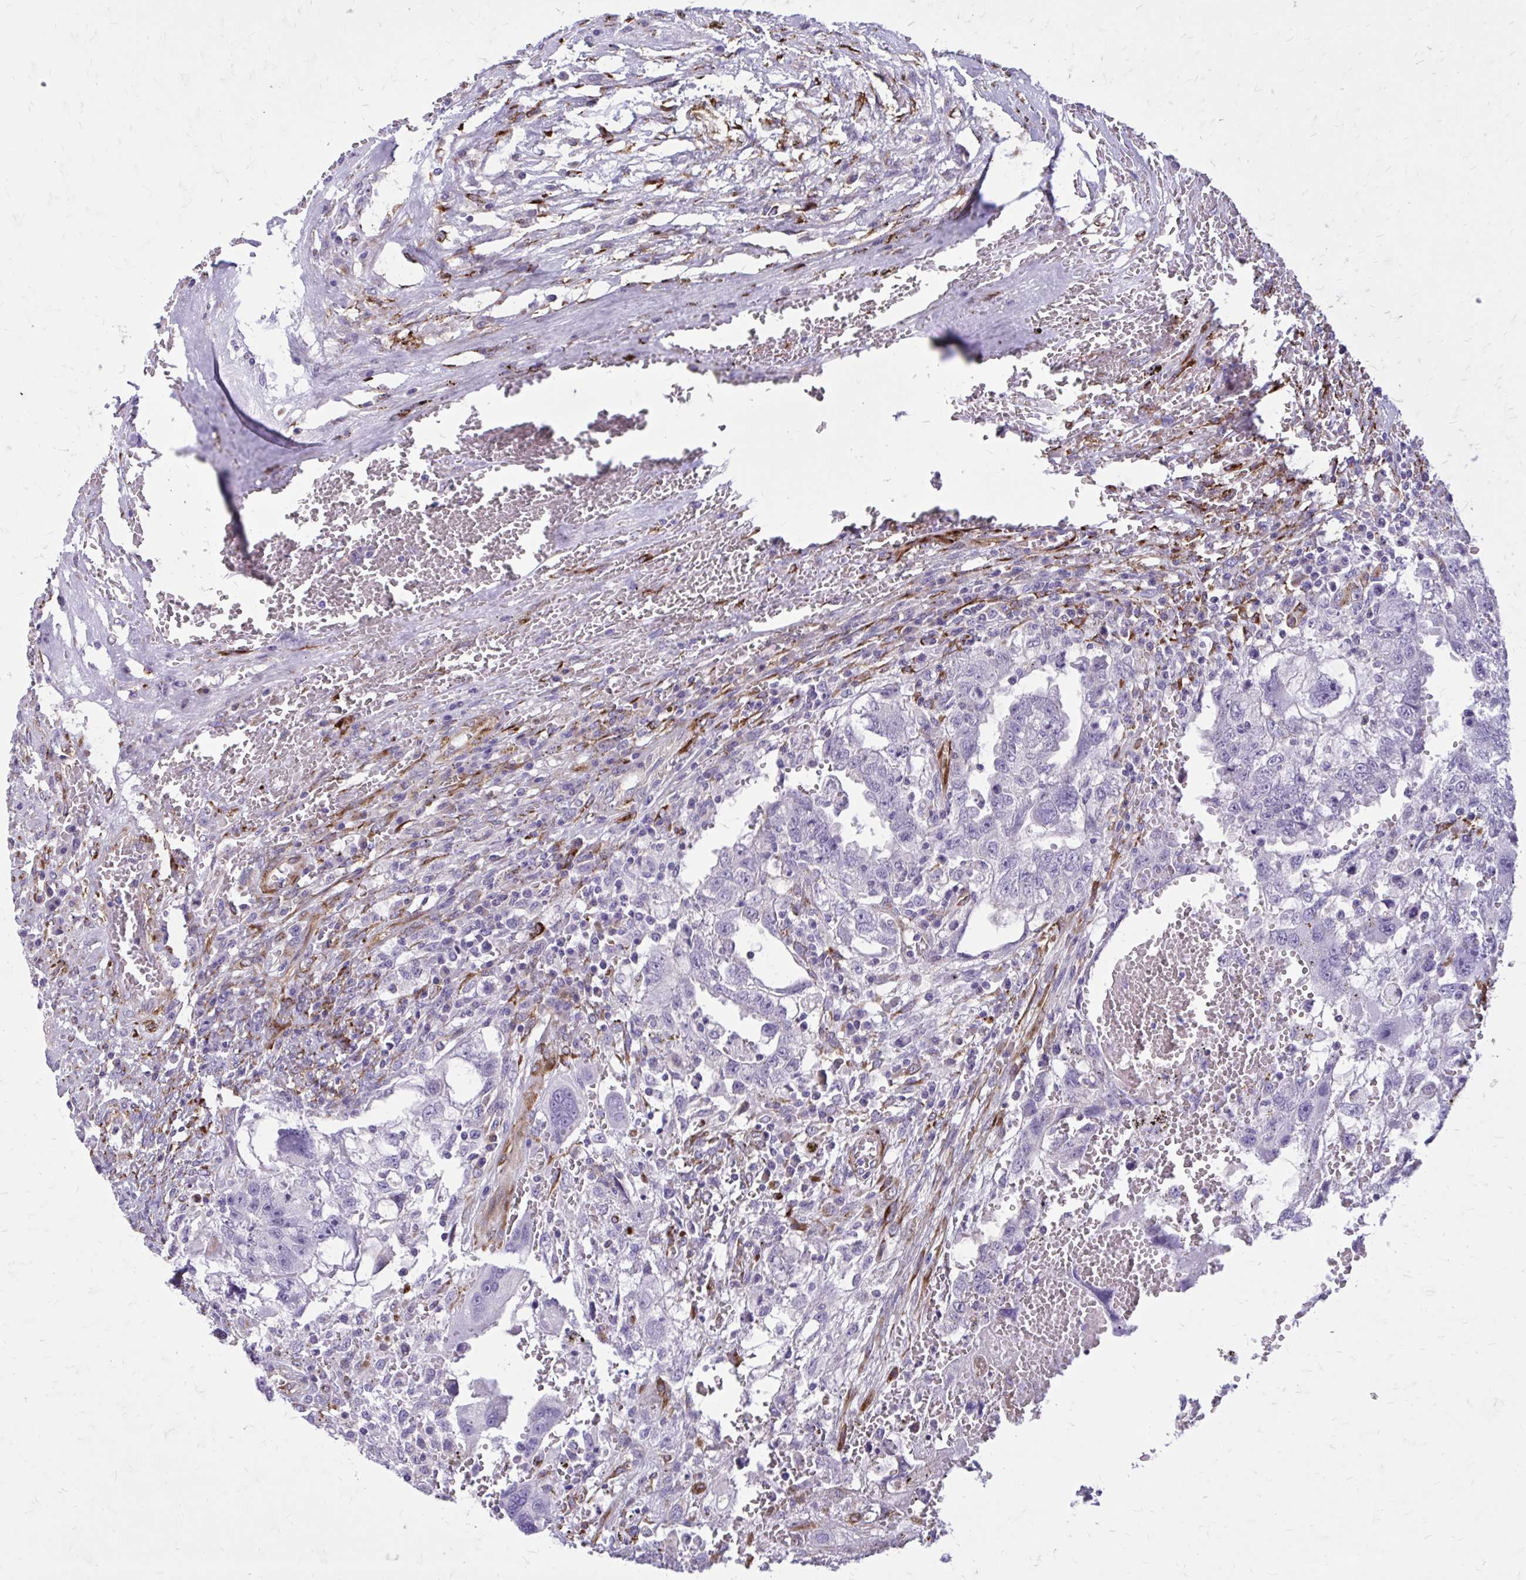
{"staining": {"intensity": "negative", "quantity": "none", "location": "none"}, "tissue": "testis cancer", "cell_type": "Tumor cells", "image_type": "cancer", "snomed": [{"axis": "morphology", "description": "Carcinoma, Embryonal, NOS"}, {"axis": "topography", "description": "Testis"}], "caption": "Tumor cells show no significant protein expression in embryonal carcinoma (testis).", "gene": "BEND5", "patient": {"sex": "male", "age": 26}}